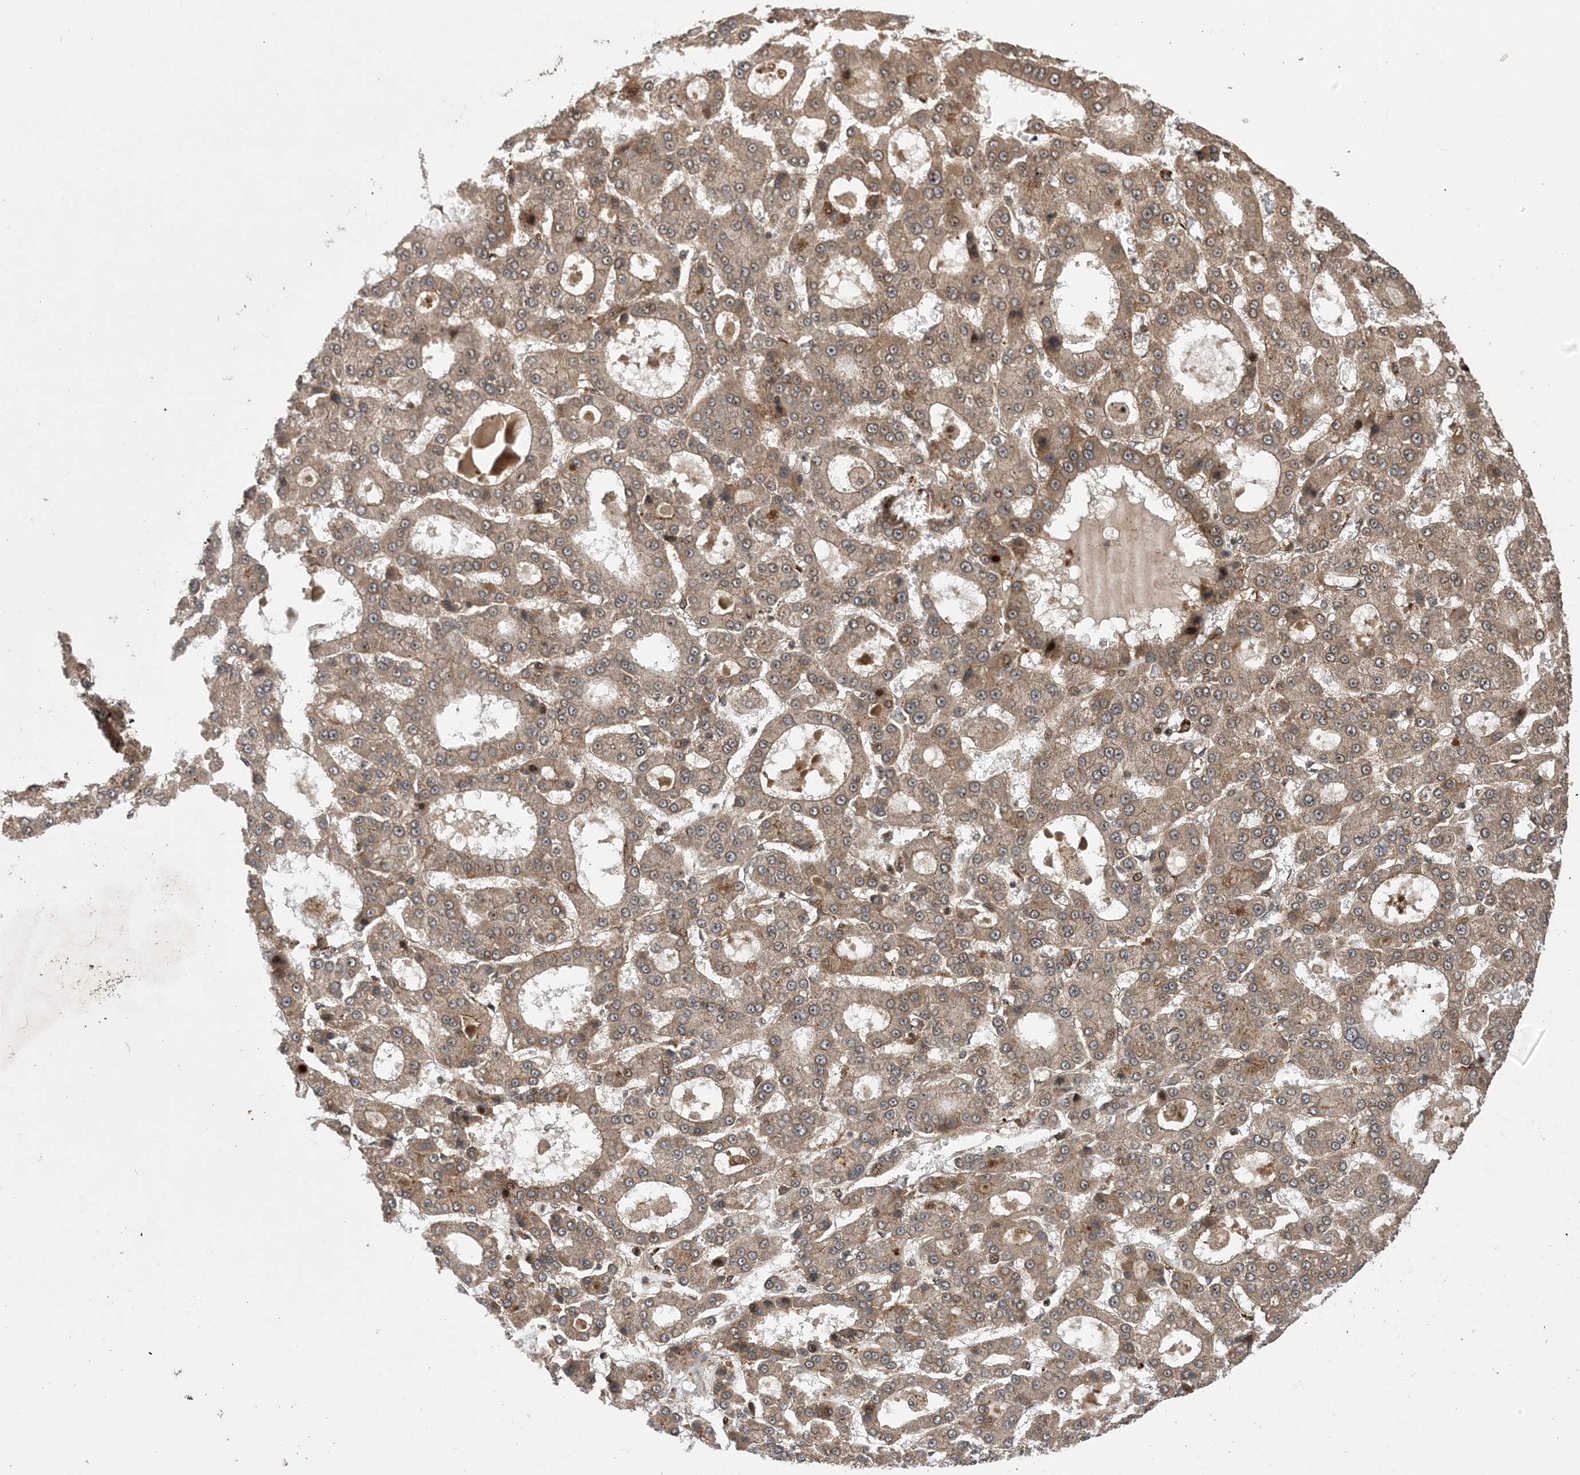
{"staining": {"intensity": "moderate", "quantity": ">75%", "location": "cytoplasmic/membranous"}, "tissue": "liver cancer", "cell_type": "Tumor cells", "image_type": "cancer", "snomed": [{"axis": "morphology", "description": "Carcinoma, Hepatocellular, NOS"}, {"axis": "topography", "description": "Liver"}], "caption": "The micrograph exhibits staining of liver cancer, revealing moderate cytoplasmic/membranous protein staining (brown color) within tumor cells.", "gene": "ZNF511", "patient": {"sex": "male", "age": 70}}